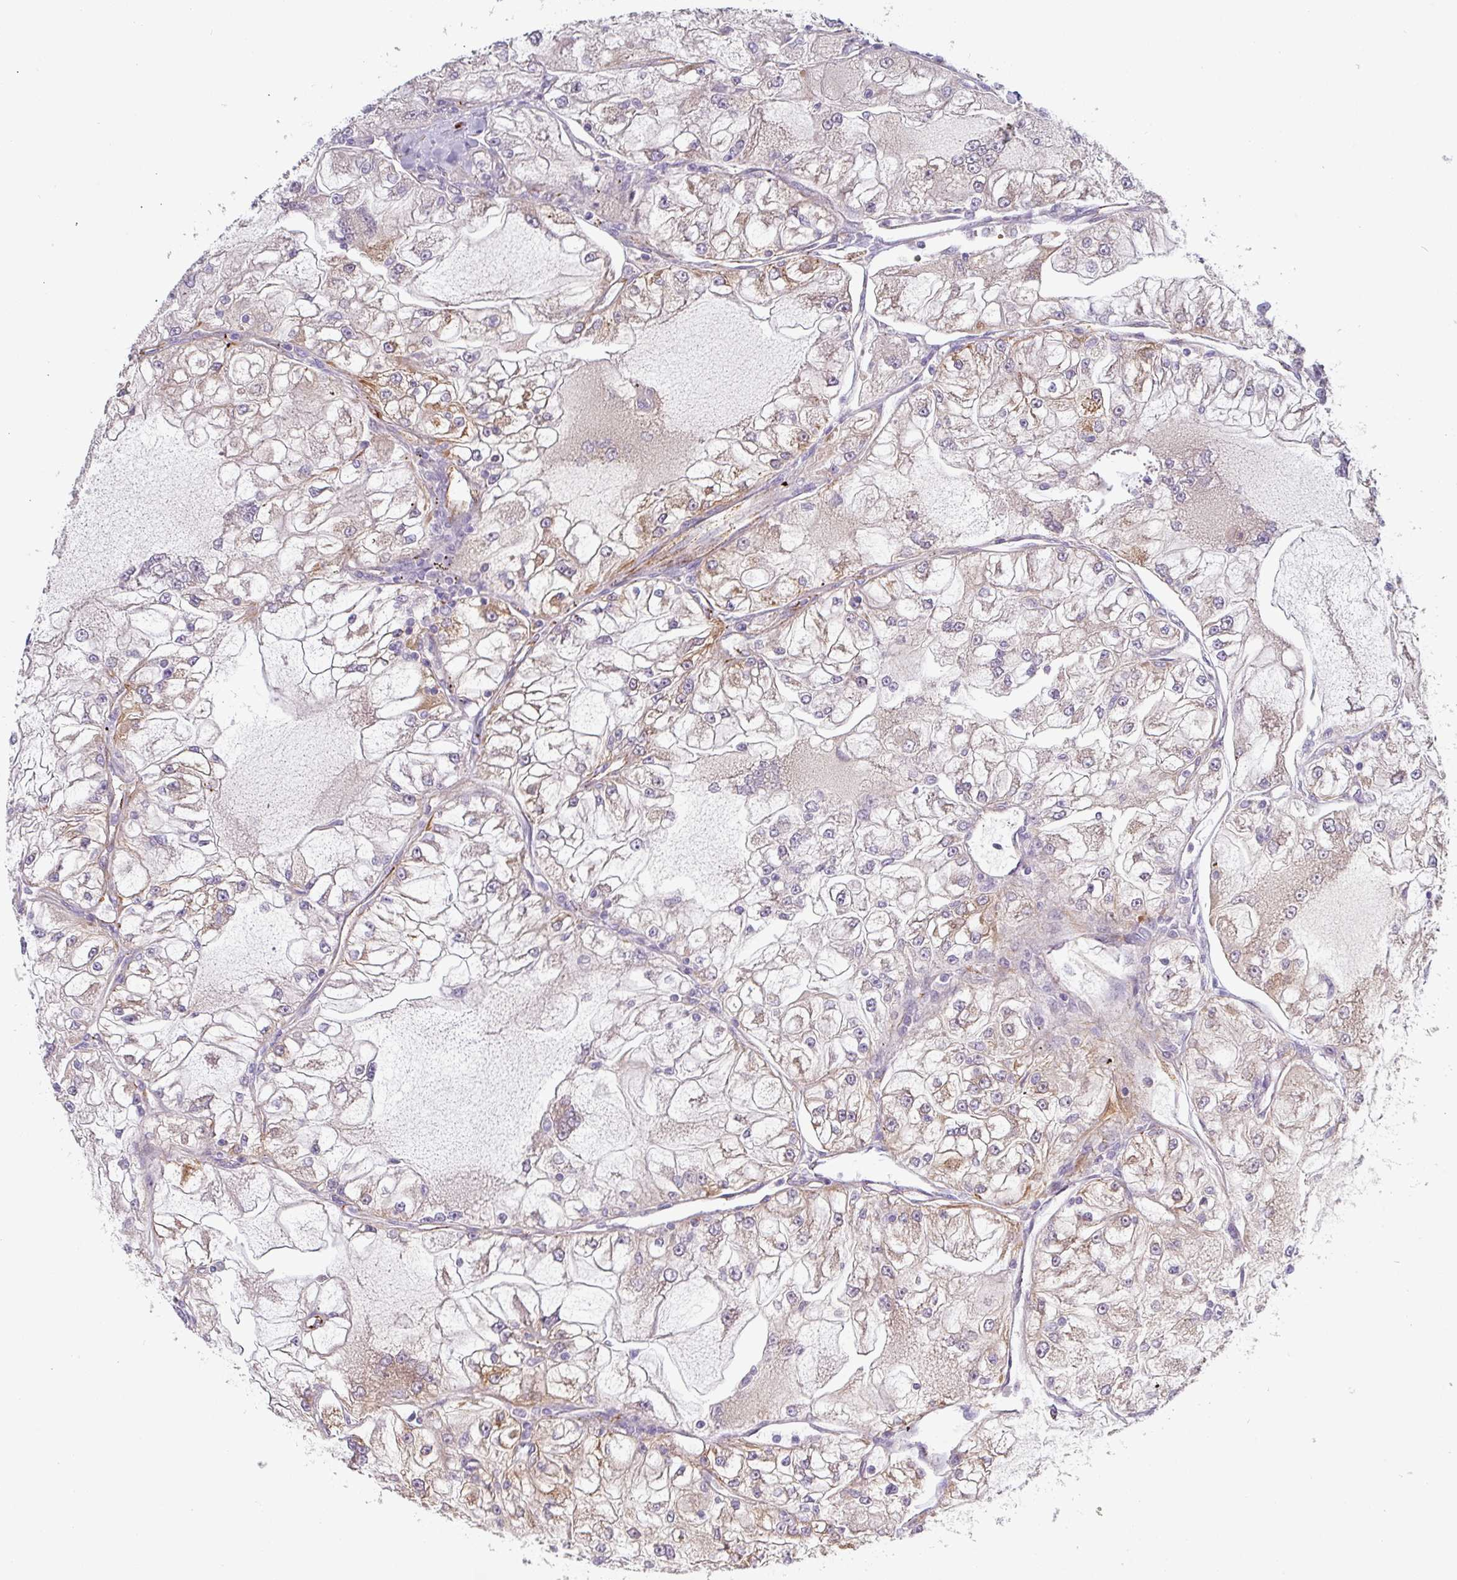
{"staining": {"intensity": "moderate", "quantity": "<25%", "location": "cytoplasmic/membranous"}, "tissue": "renal cancer", "cell_type": "Tumor cells", "image_type": "cancer", "snomed": [{"axis": "morphology", "description": "Adenocarcinoma, NOS"}, {"axis": "topography", "description": "Kidney"}], "caption": "Immunohistochemical staining of human adenocarcinoma (renal) reveals low levels of moderate cytoplasmic/membranous protein staining in approximately <25% of tumor cells. (Stains: DAB (3,3'-diaminobenzidine) in brown, nuclei in blue, Microscopy: brightfield microscopy at high magnification).", "gene": "PRODH2", "patient": {"sex": "female", "age": 72}}